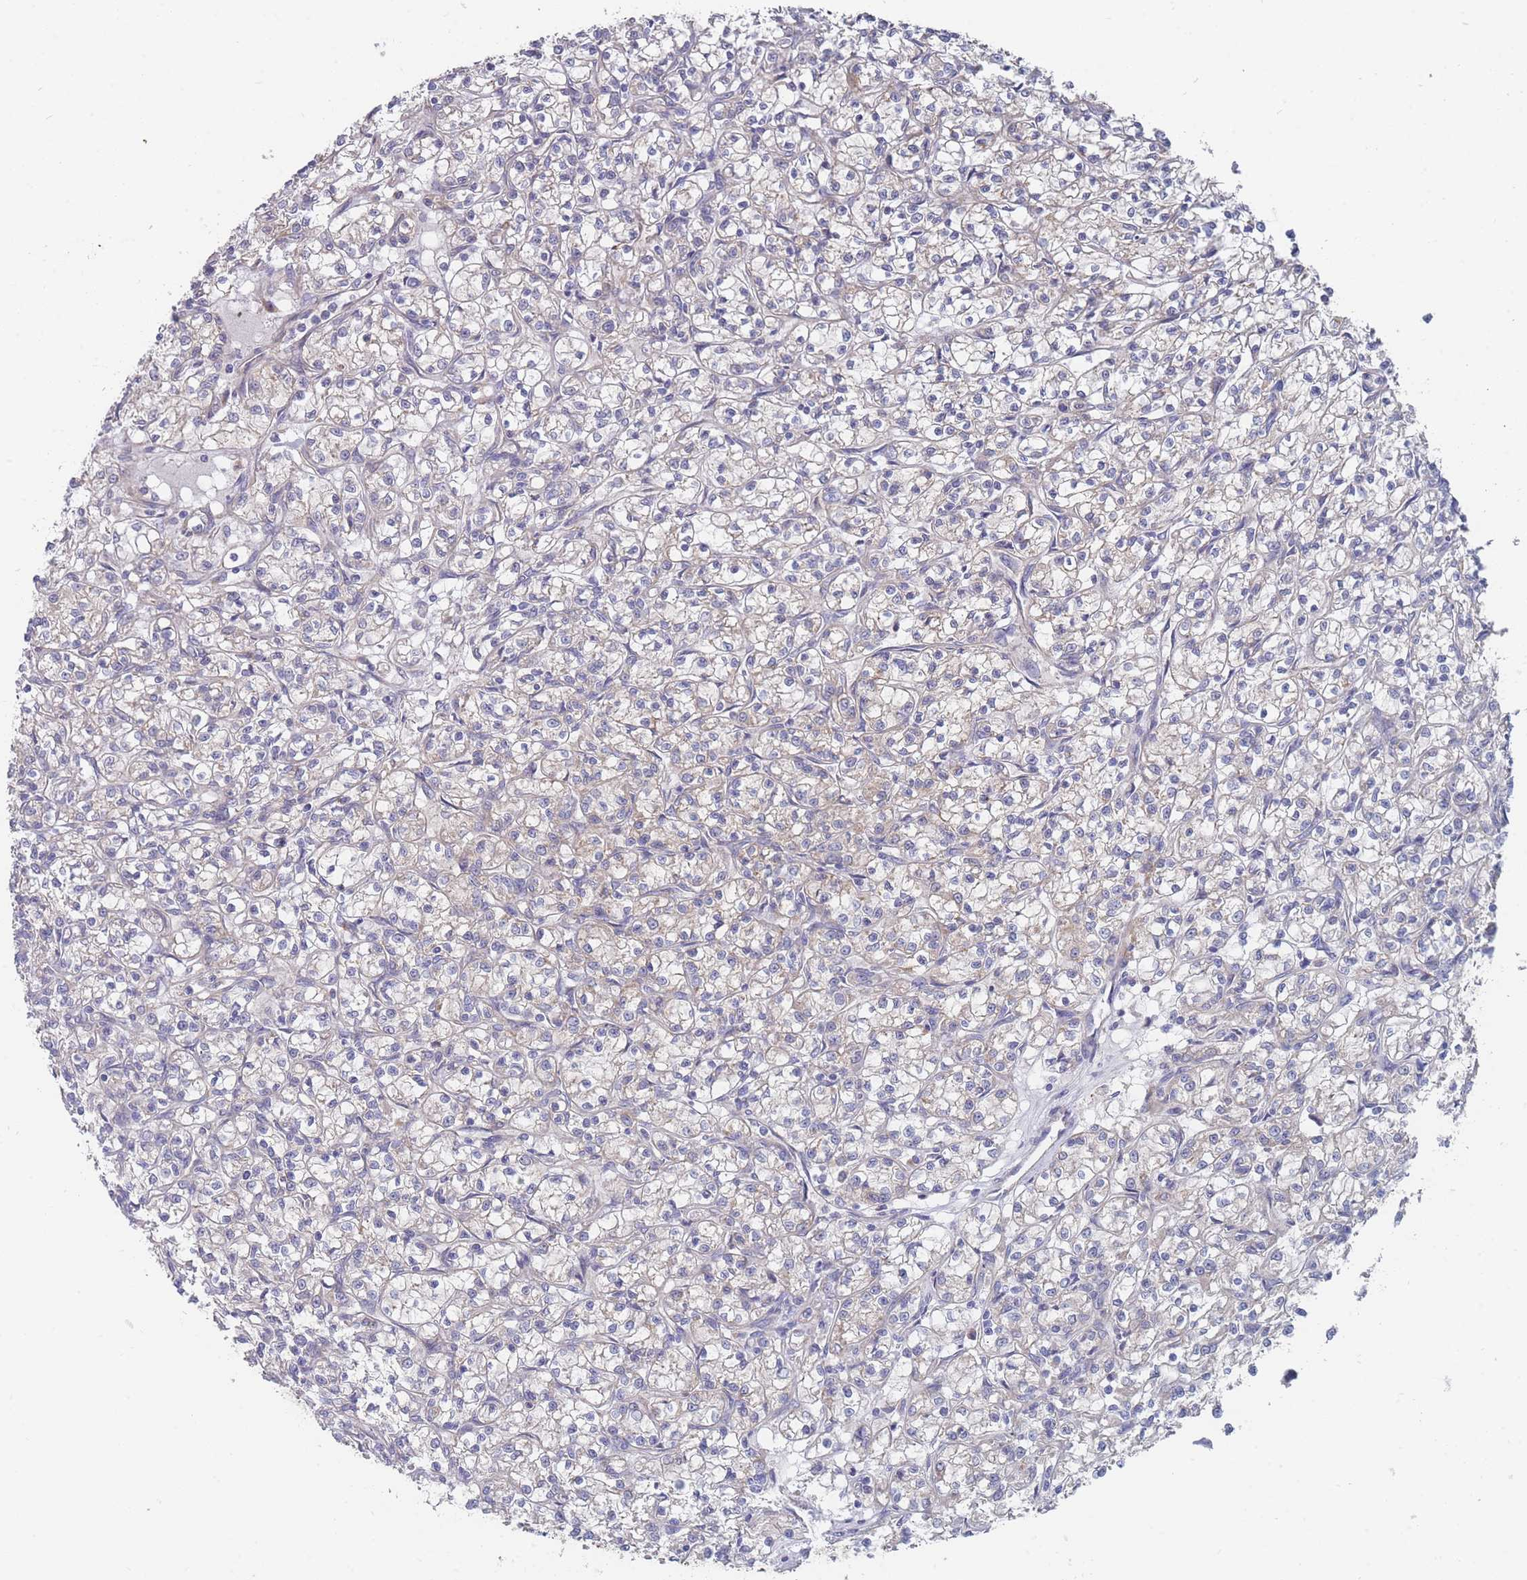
{"staining": {"intensity": "weak", "quantity": "<25%", "location": "cytoplasmic/membranous"}, "tissue": "renal cancer", "cell_type": "Tumor cells", "image_type": "cancer", "snomed": [{"axis": "morphology", "description": "Adenocarcinoma, NOS"}, {"axis": "topography", "description": "Kidney"}], "caption": "Adenocarcinoma (renal) was stained to show a protein in brown. There is no significant expression in tumor cells.", "gene": "NUB1", "patient": {"sex": "female", "age": 59}}